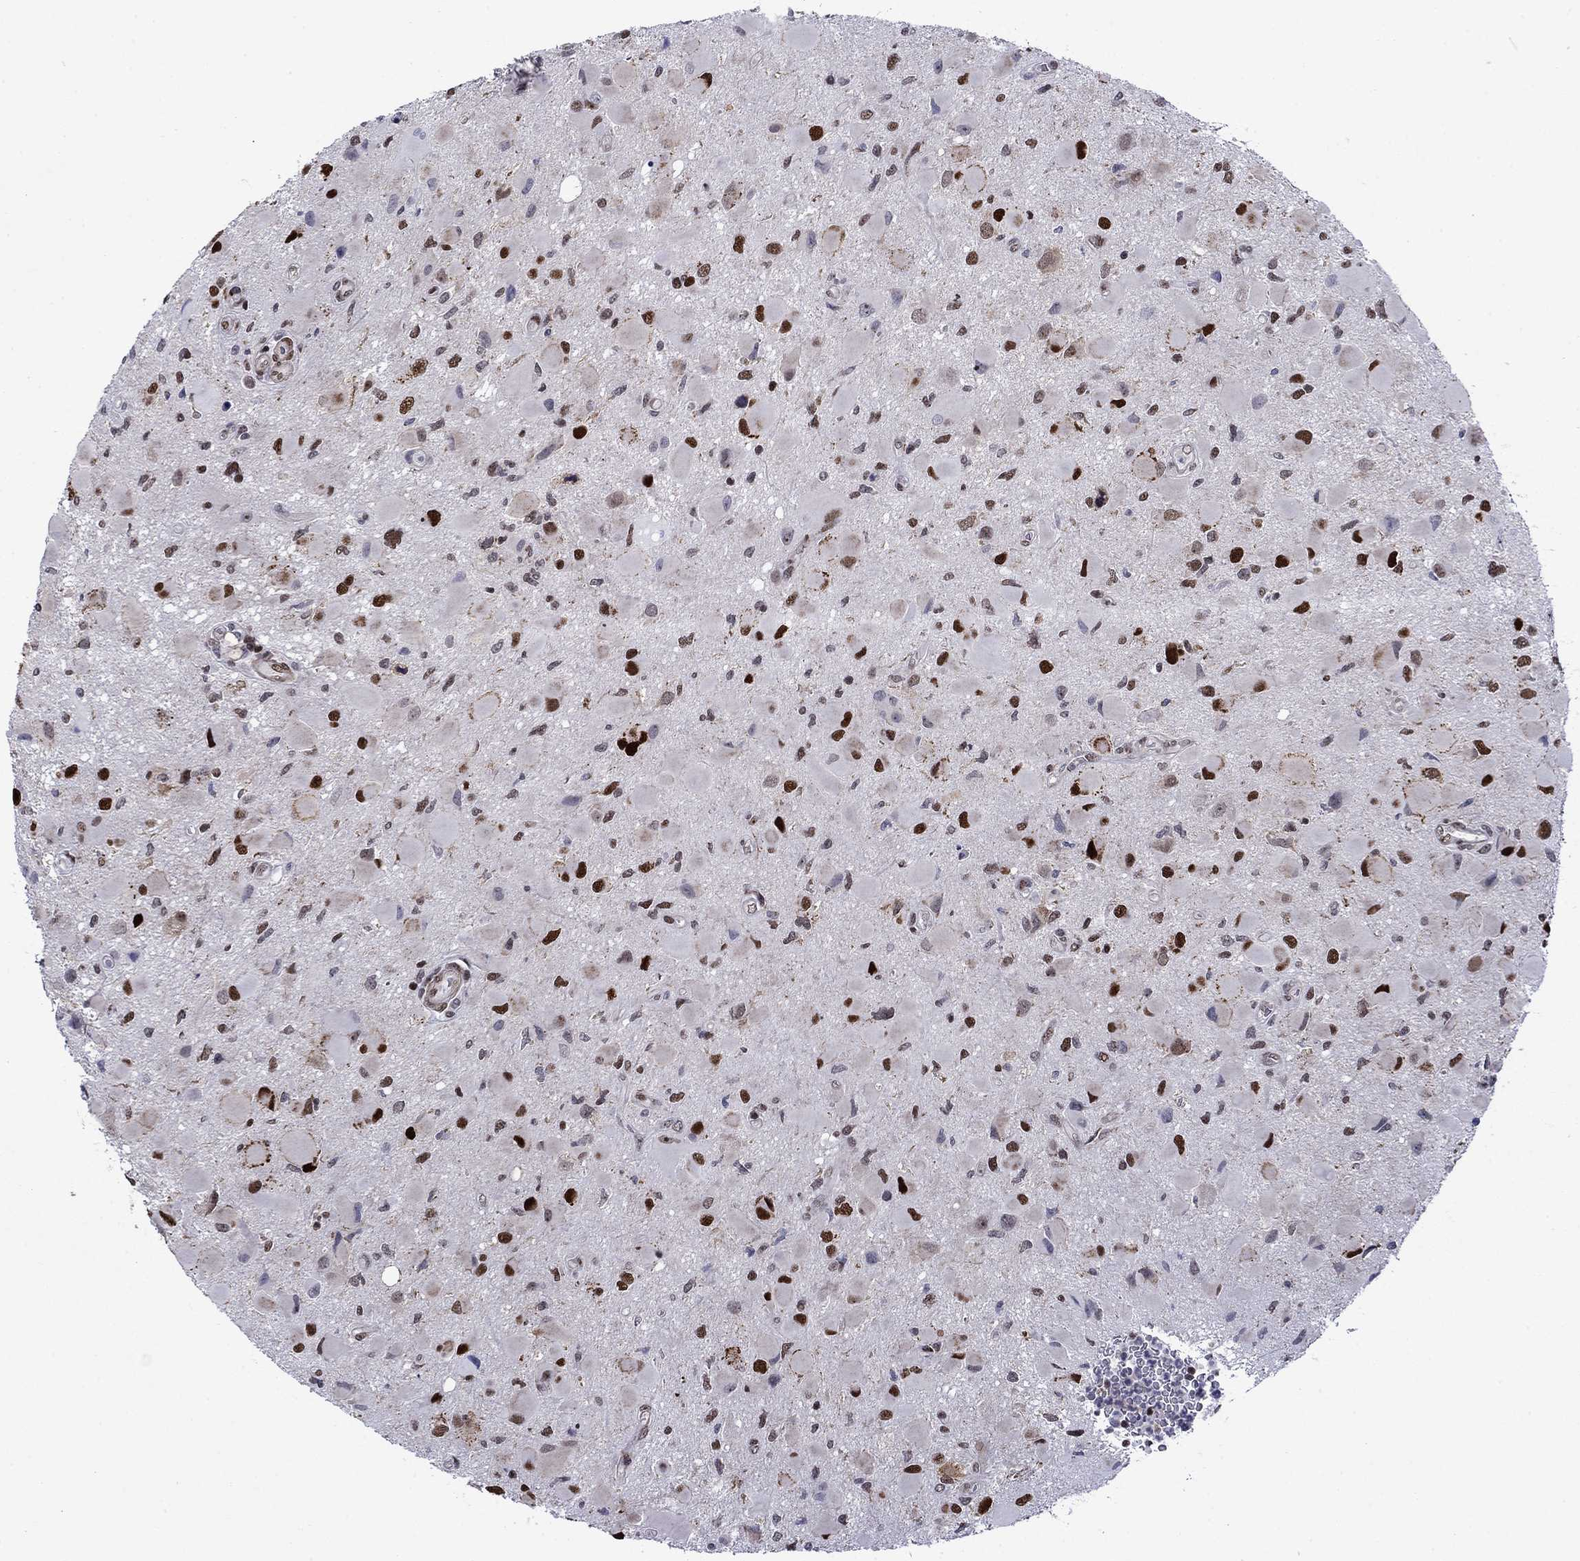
{"staining": {"intensity": "strong", "quantity": "<25%", "location": "nuclear"}, "tissue": "glioma", "cell_type": "Tumor cells", "image_type": "cancer", "snomed": [{"axis": "morphology", "description": "Glioma, malignant, Low grade"}, {"axis": "topography", "description": "Brain"}], "caption": "Tumor cells demonstrate medium levels of strong nuclear staining in about <25% of cells in human glioma.", "gene": "SURF2", "patient": {"sex": "female", "age": 32}}